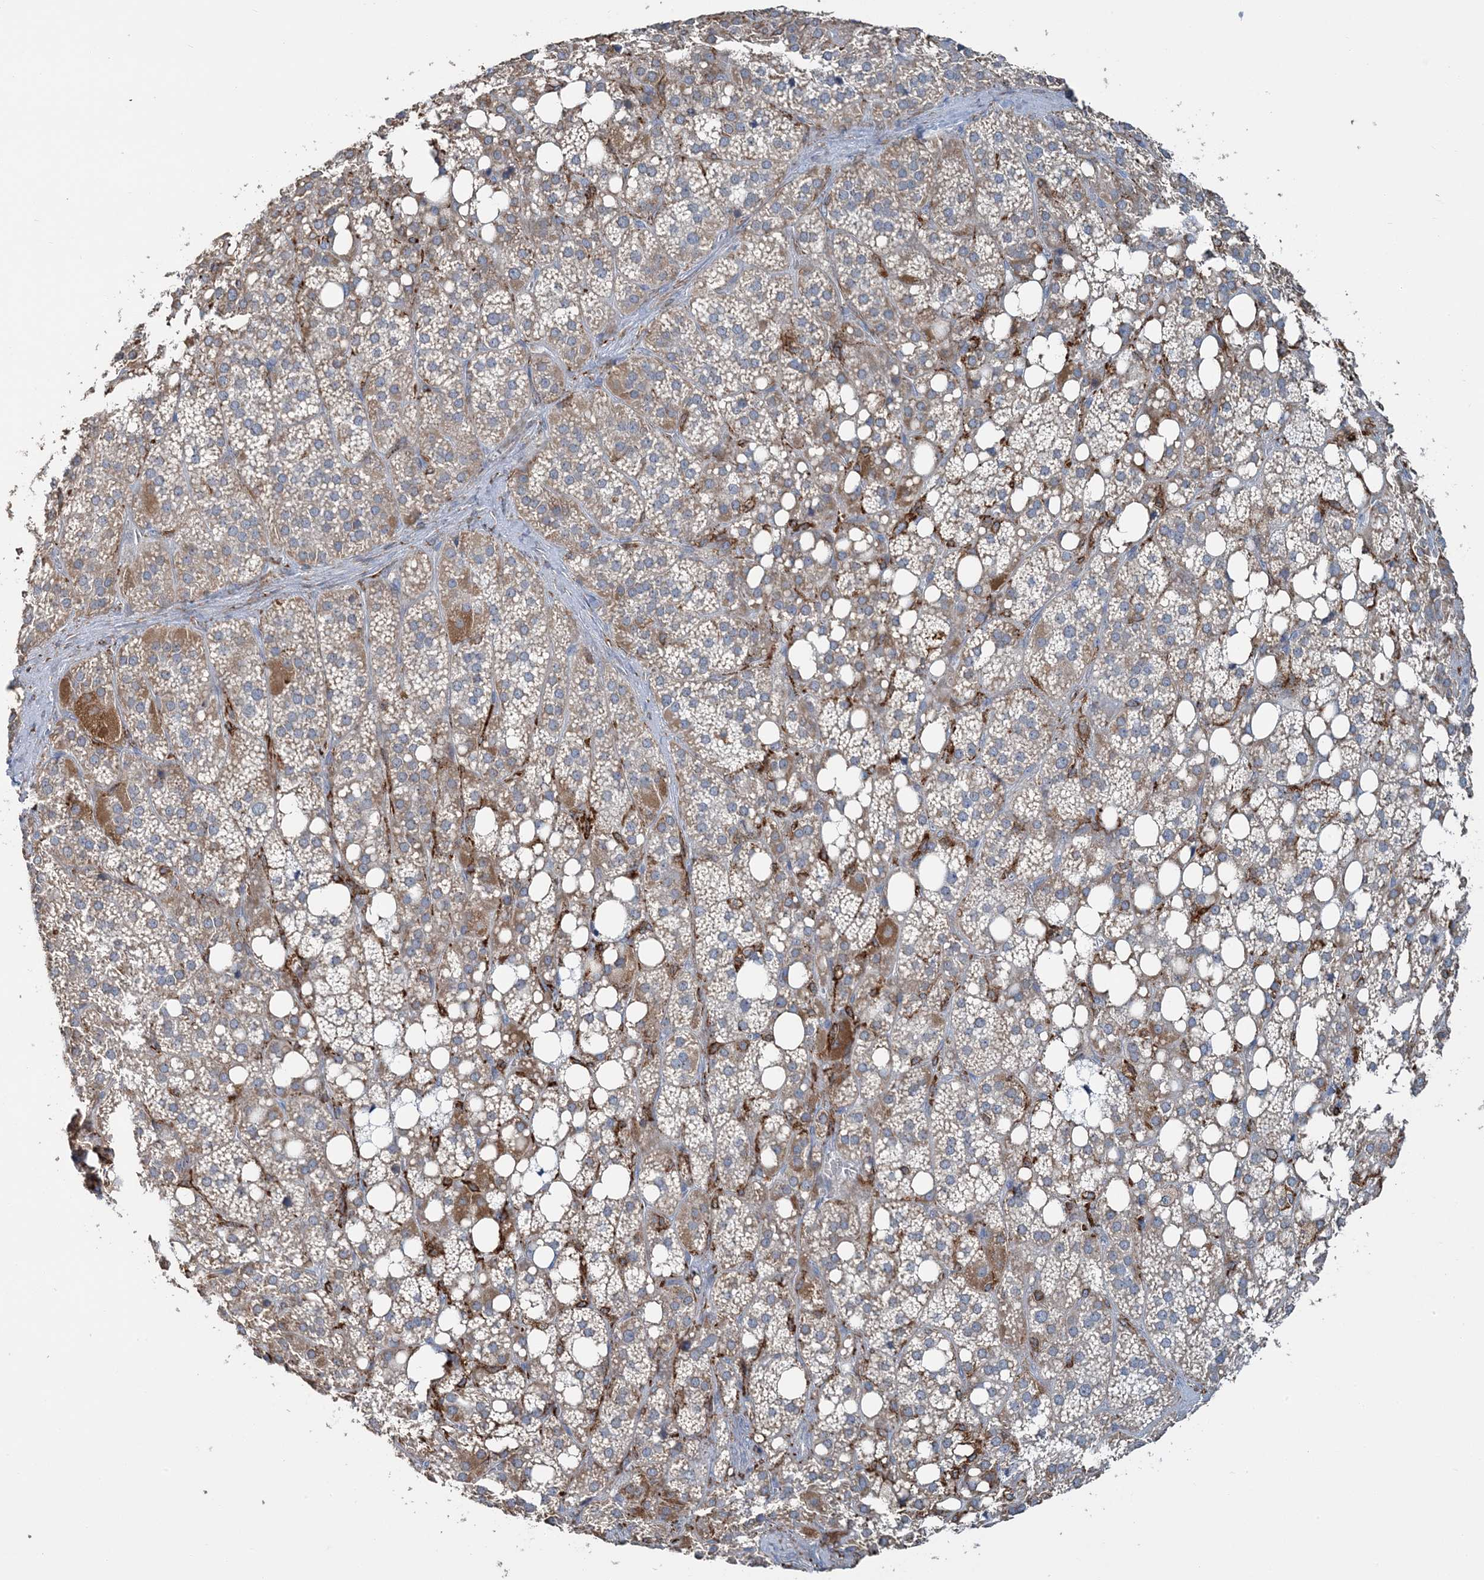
{"staining": {"intensity": "moderate", "quantity": ">75%", "location": "cytoplasmic/membranous"}, "tissue": "adrenal gland", "cell_type": "Glandular cells", "image_type": "normal", "snomed": [{"axis": "morphology", "description": "Normal tissue, NOS"}, {"axis": "topography", "description": "Adrenal gland"}], "caption": "A high-resolution image shows immunohistochemistry (IHC) staining of normal adrenal gland, which exhibits moderate cytoplasmic/membranous staining in about >75% of glandular cells. (DAB IHC with brightfield microscopy, high magnification).", "gene": "TMLHE", "patient": {"sex": "female", "age": 59}}